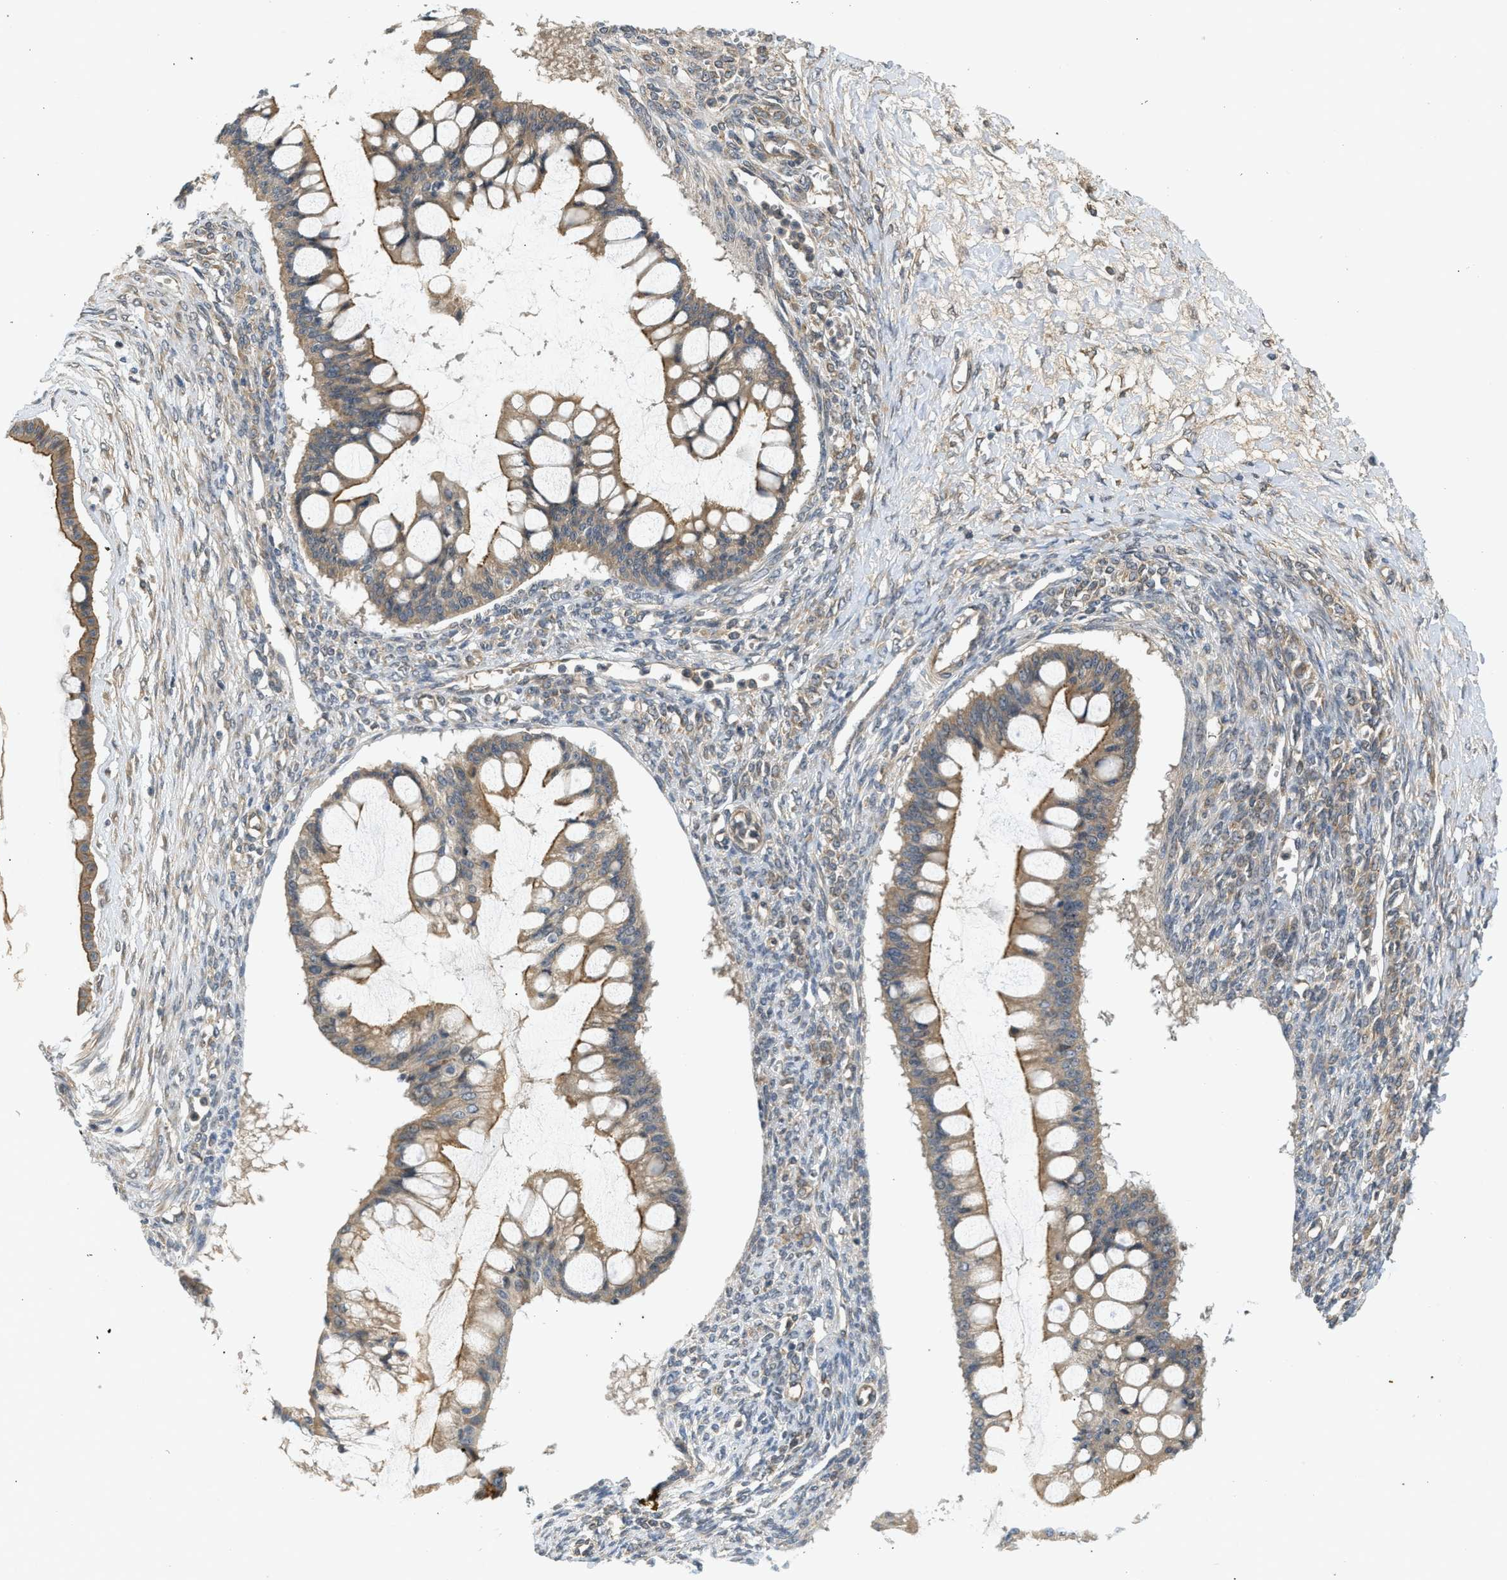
{"staining": {"intensity": "weak", "quantity": ">75%", "location": "cytoplasmic/membranous"}, "tissue": "ovarian cancer", "cell_type": "Tumor cells", "image_type": "cancer", "snomed": [{"axis": "morphology", "description": "Cystadenocarcinoma, mucinous, NOS"}, {"axis": "topography", "description": "Ovary"}], "caption": "This is a photomicrograph of immunohistochemistry (IHC) staining of mucinous cystadenocarcinoma (ovarian), which shows weak staining in the cytoplasmic/membranous of tumor cells.", "gene": "ADCY8", "patient": {"sex": "female", "age": 73}}